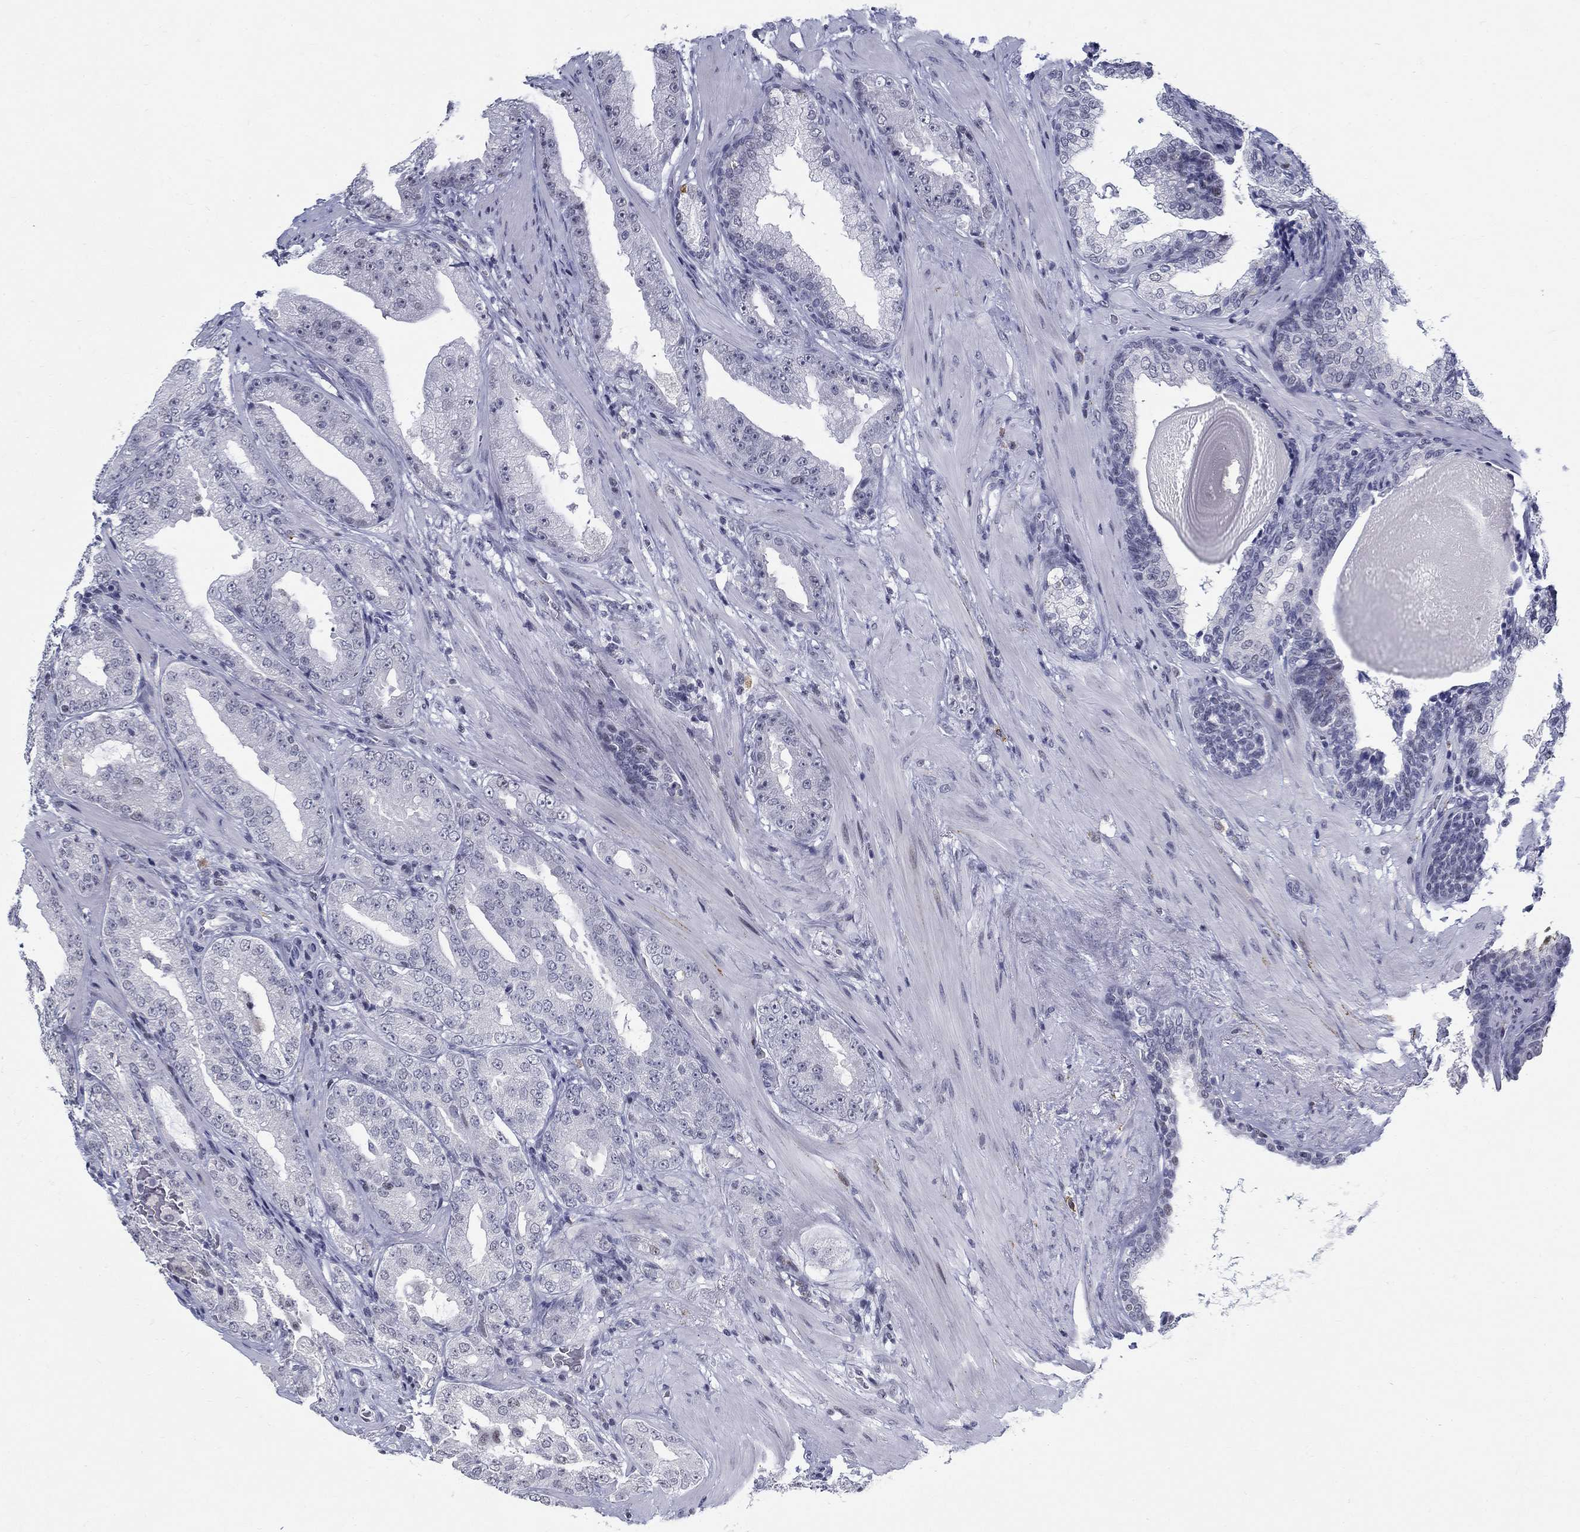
{"staining": {"intensity": "negative", "quantity": "none", "location": "none"}, "tissue": "prostate cancer", "cell_type": "Tumor cells", "image_type": "cancer", "snomed": [{"axis": "morphology", "description": "Adenocarcinoma, Low grade"}, {"axis": "topography", "description": "Prostate"}], "caption": "This is an immunohistochemistry histopathology image of adenocarcinoma (low-grade) (prostate). There is no expression in tumor cells.", "gene": "BHLHE22", "patient": {"sex": "male", "age": 62}}